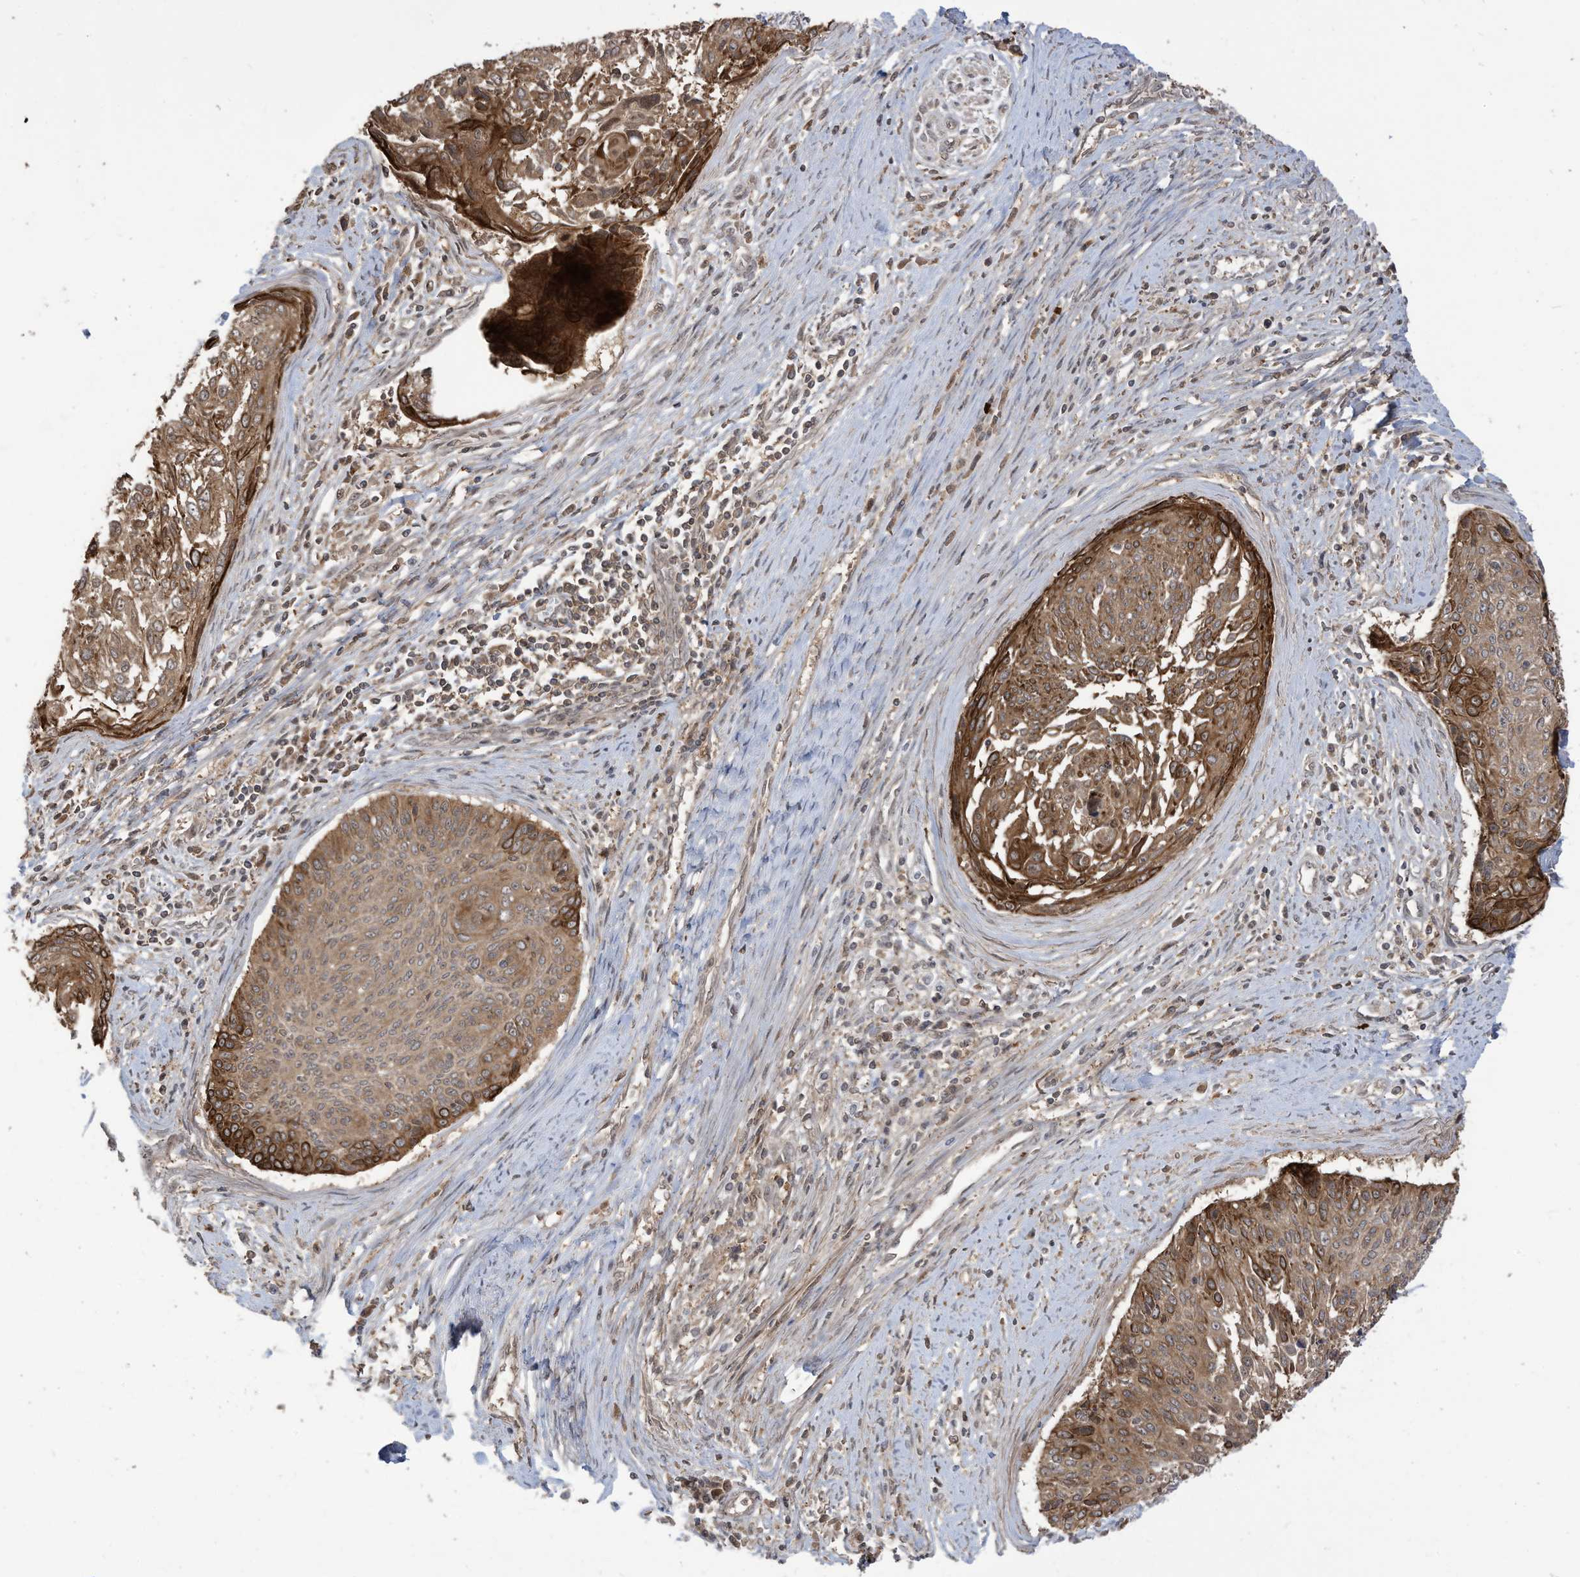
{"staining": {"intensity": "moderate", "quantity": ">75%", "location": "cytoplasmic/membranous"}, "tissue": "cervical cancer", "cell_type": "Tumor cells", "image_type": "cancer", "snomed": [{"axis": "morphology", "description": "Squamous cell carcinoma, NOS"}, {"axis": "topography", "description": "Cervix"}], "caption": "Brown immunohistochemical staining in cervical cancer exhibits moderate cytoplasmic/membranous staining in about >75% of tumor cells.", "gene": "CARF", "patient": {"sex": "female", "age": 55}}